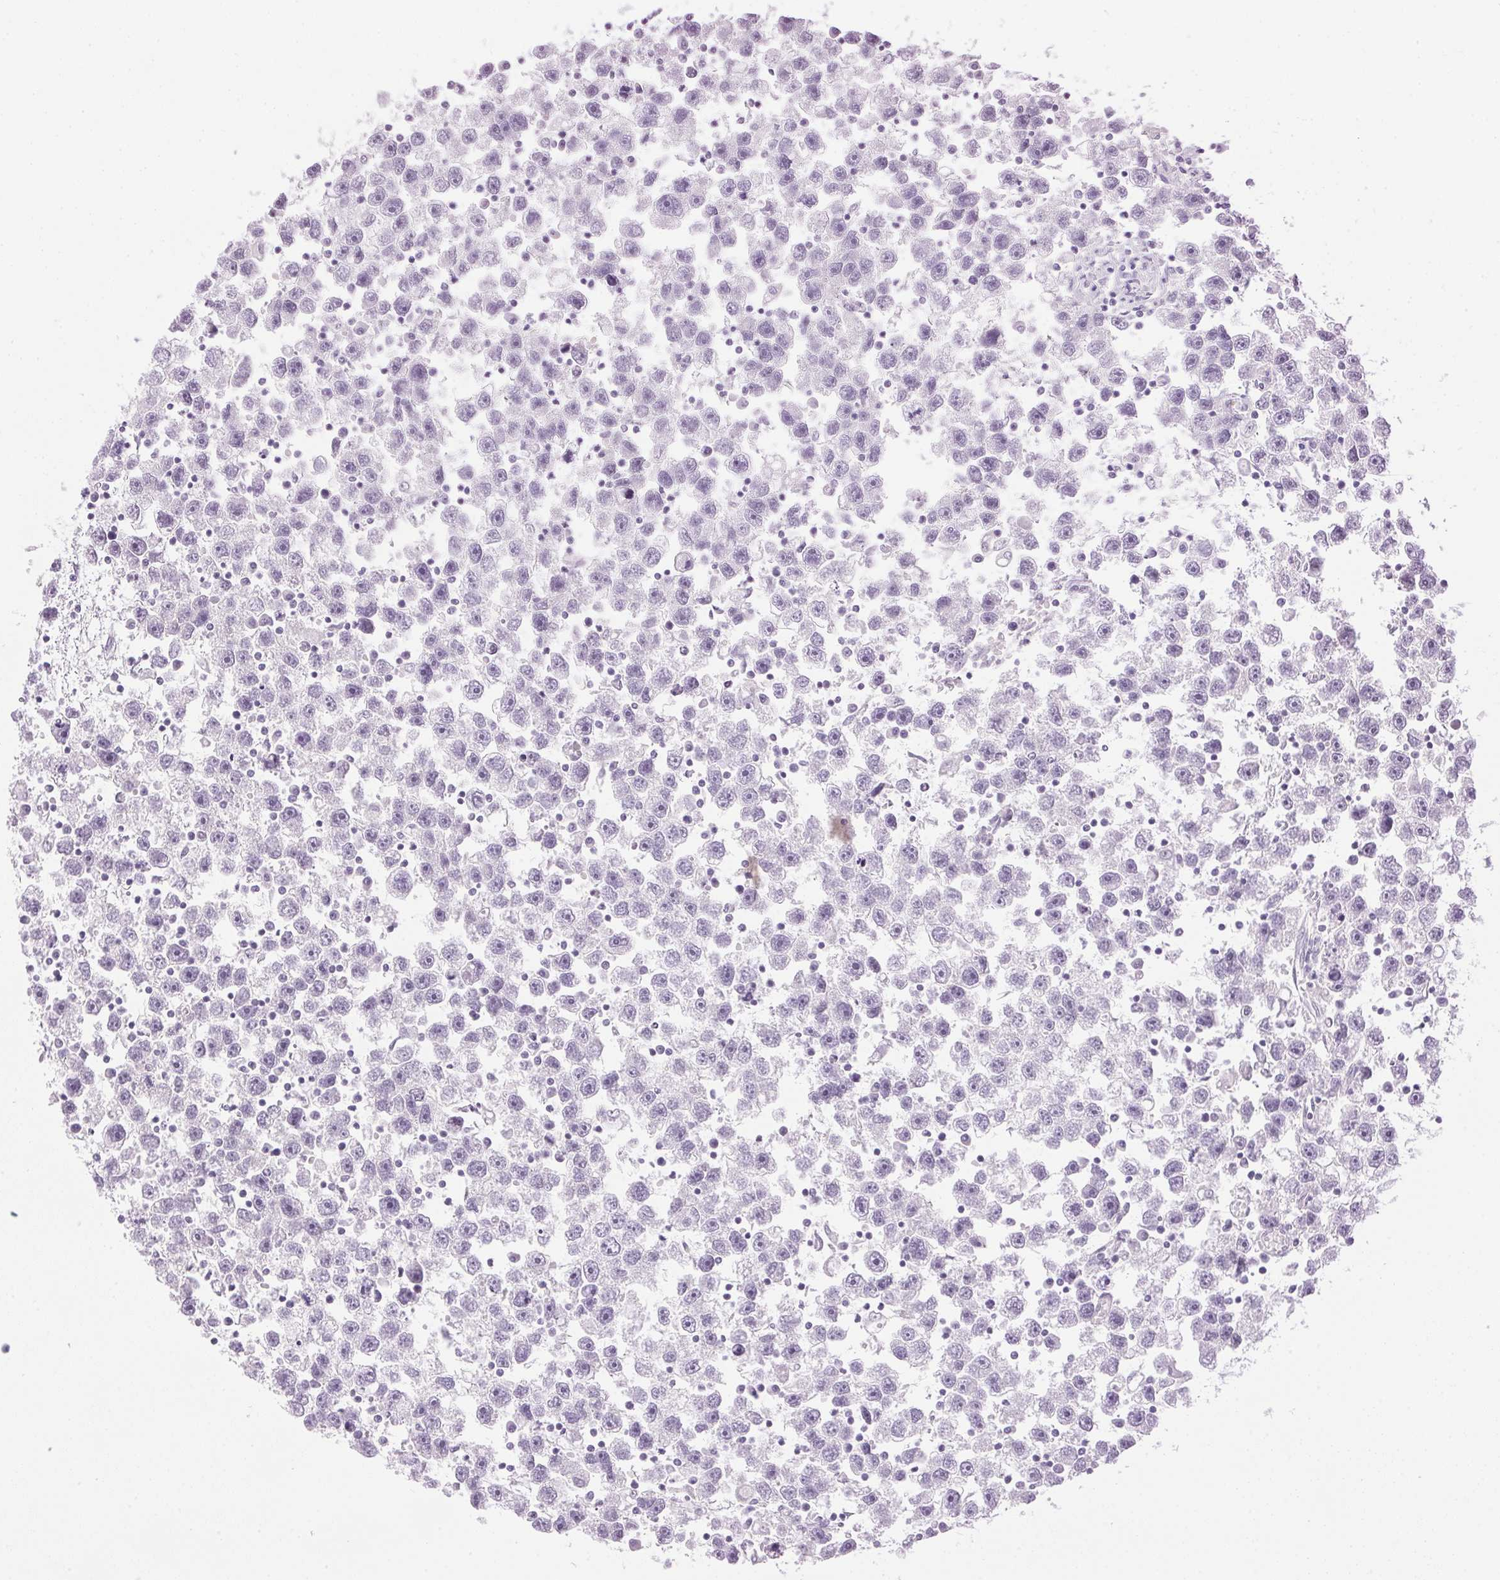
{"staining": {"intensity": "negative", "quantity": "none", "location": "none"}, "tissue": "testis cancer", "cell_type": "Tumor cells", "image_type": "cancer", "snomed": [{"axis": "morphology", "description": "Seminoma, NOS"}, {"axis": "topography", "description": "Testis"}], "caption": "Micrograph shows no protein positivity in tumor cells of testis cancer (seminoma) tissue.", "gene": "SP7", "patient": {"sex": "male", "age": 30}}